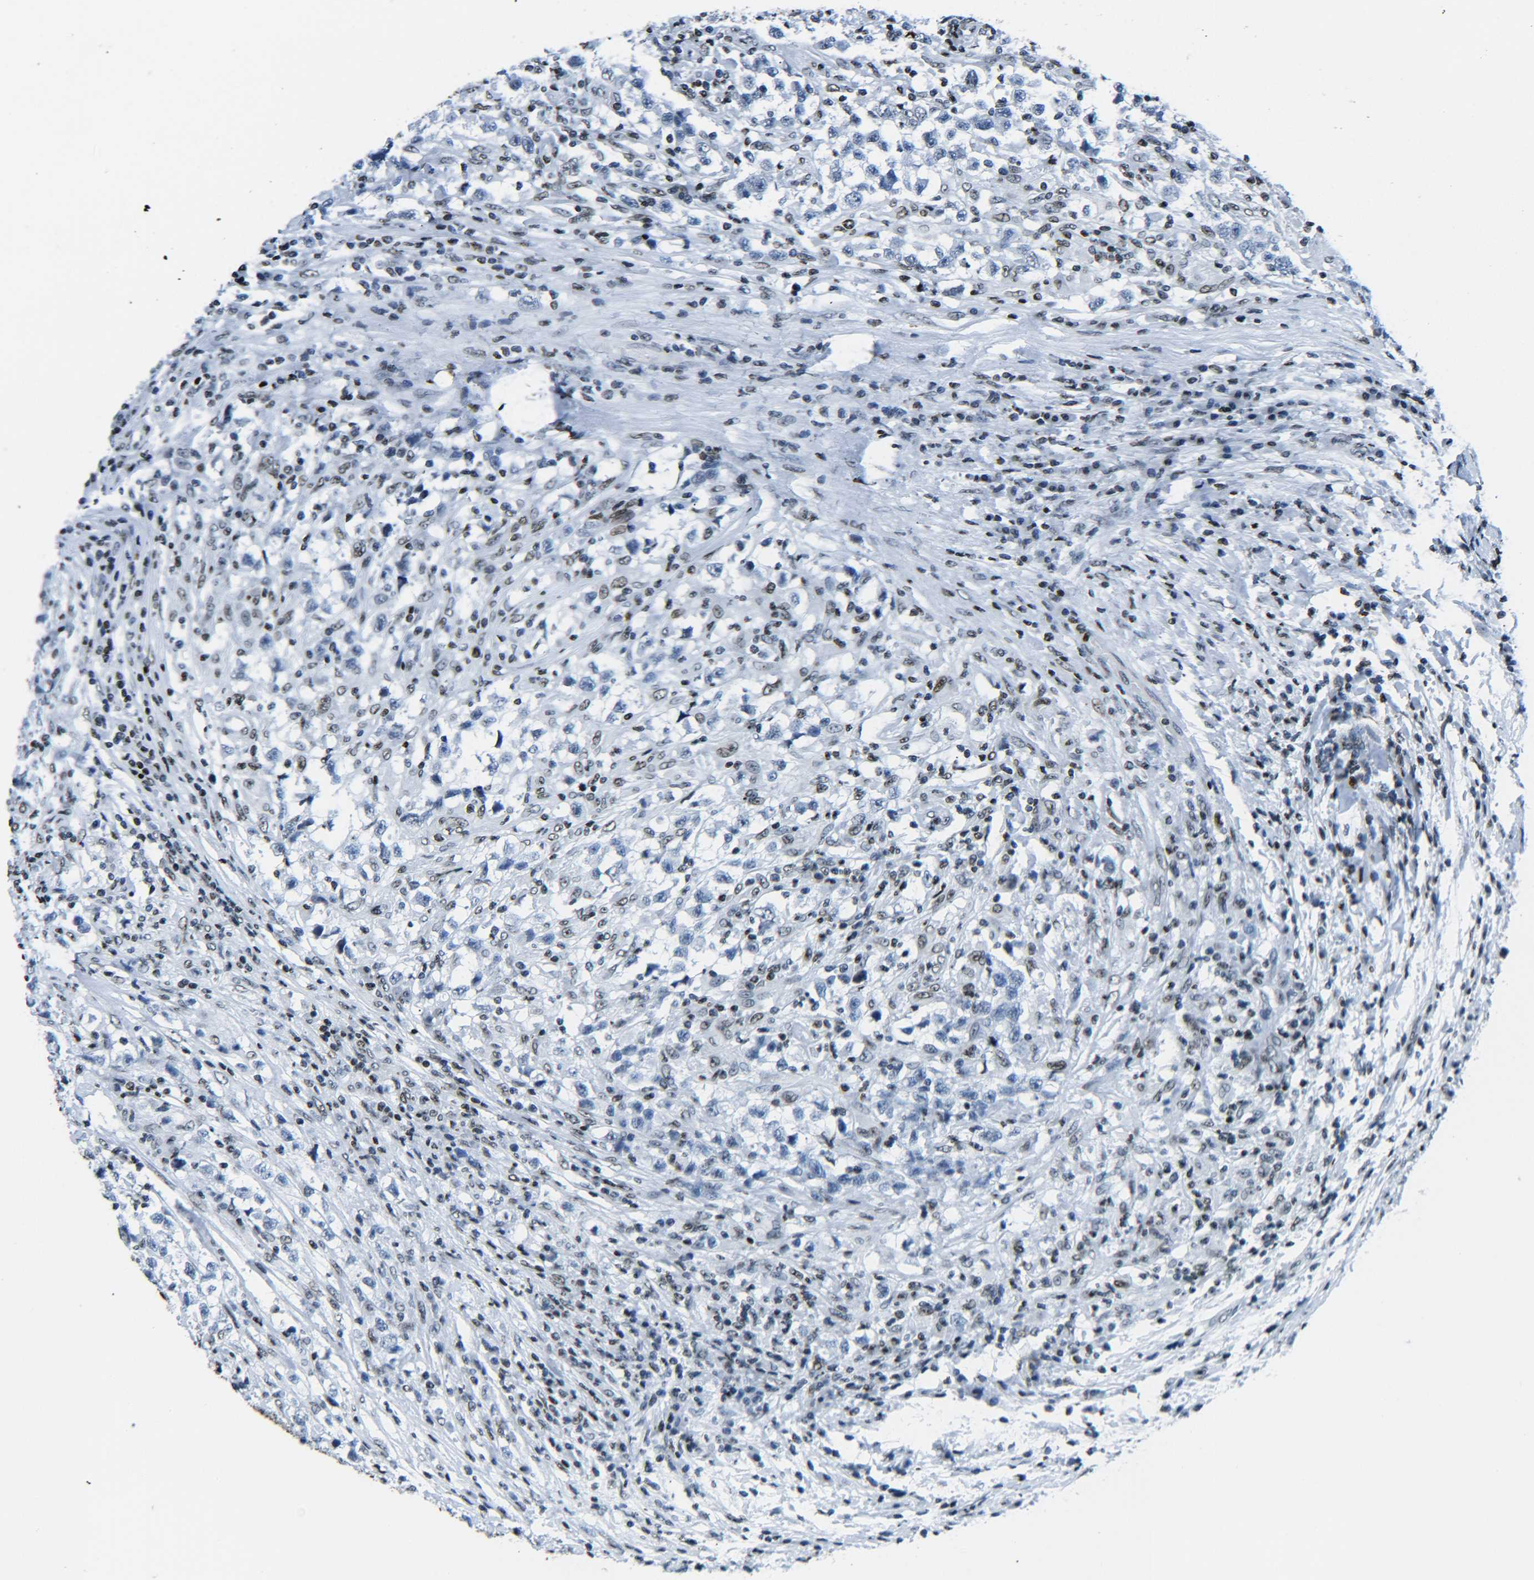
{"staining": {"intensity": "weak", "quantity": "<25%", "location": "nuclear"}, "tissue": "testis cancer", "cell_type": "Tumor cells", "image_type": "cancer", "snomed": [{"axis": "morphology", "description": "Carcinoma, Embryonal, NOS"}, {"axis": "topography", "description": "Testis"}], "caption": "Tumor cells show no significant staining in testis cancer.", "gene": "H2AX", "patient": {"sex": "male", "age": 21}}